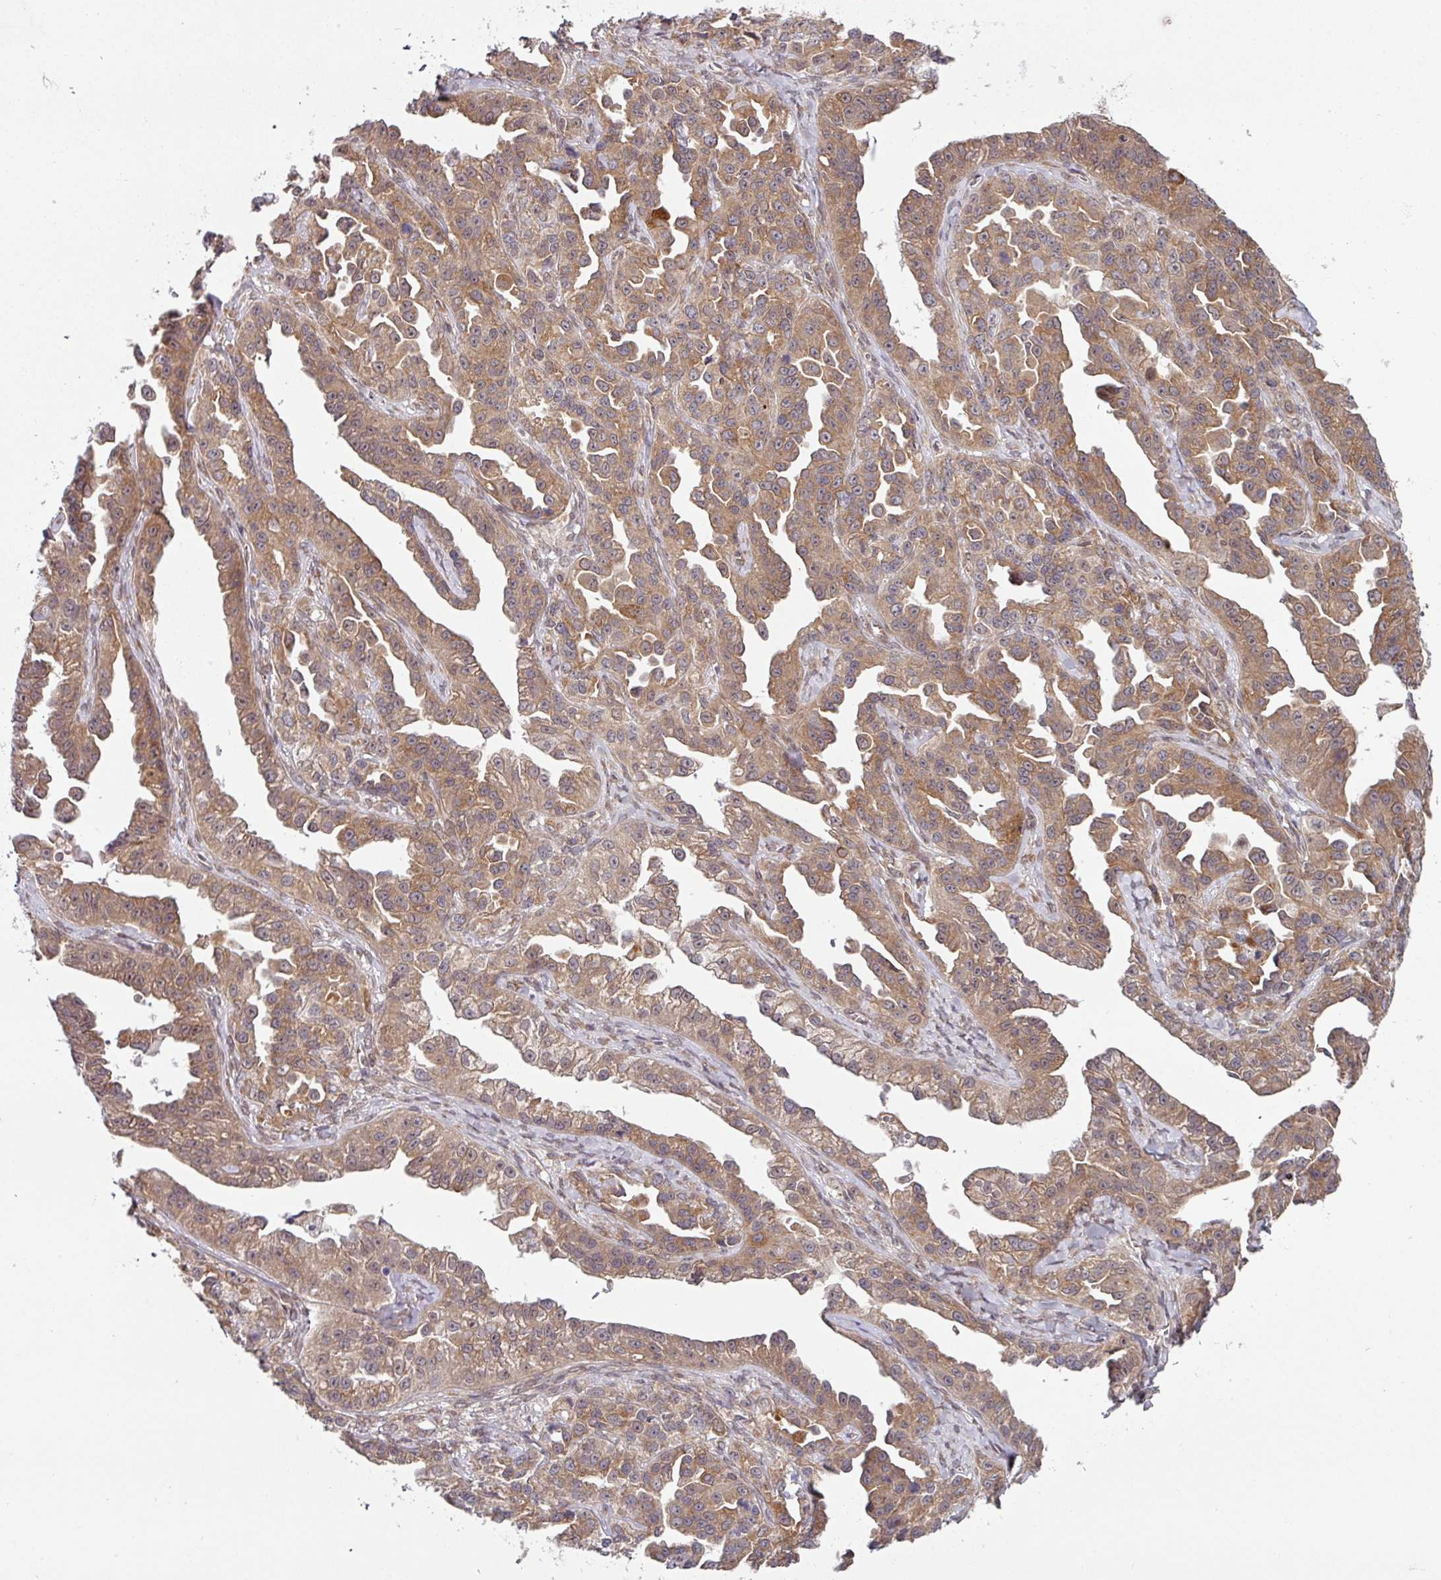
{"staining": {"intensity": "moderate", "quantity": ">75%", "location": "cytoplasmic/membranous"}, "tissue": "ovarian cancer", "cell_type": "Tumor cells", "image_type": "cancer", "snomed": [{"axis": "morphology", "description": "Cystadenocarcinoma, serous, NOS"}, {"axis": "topography", "description": "Ovary"}], "caption": "This image displays IHC staining of serous cystadenocarcinoma (ovarian), with medium moderate cytoplasmic/membranous expression in approximately >75% of tumor cells.", "gene": "CAMLG", "patient": {"sex": "female", "age": 75}}